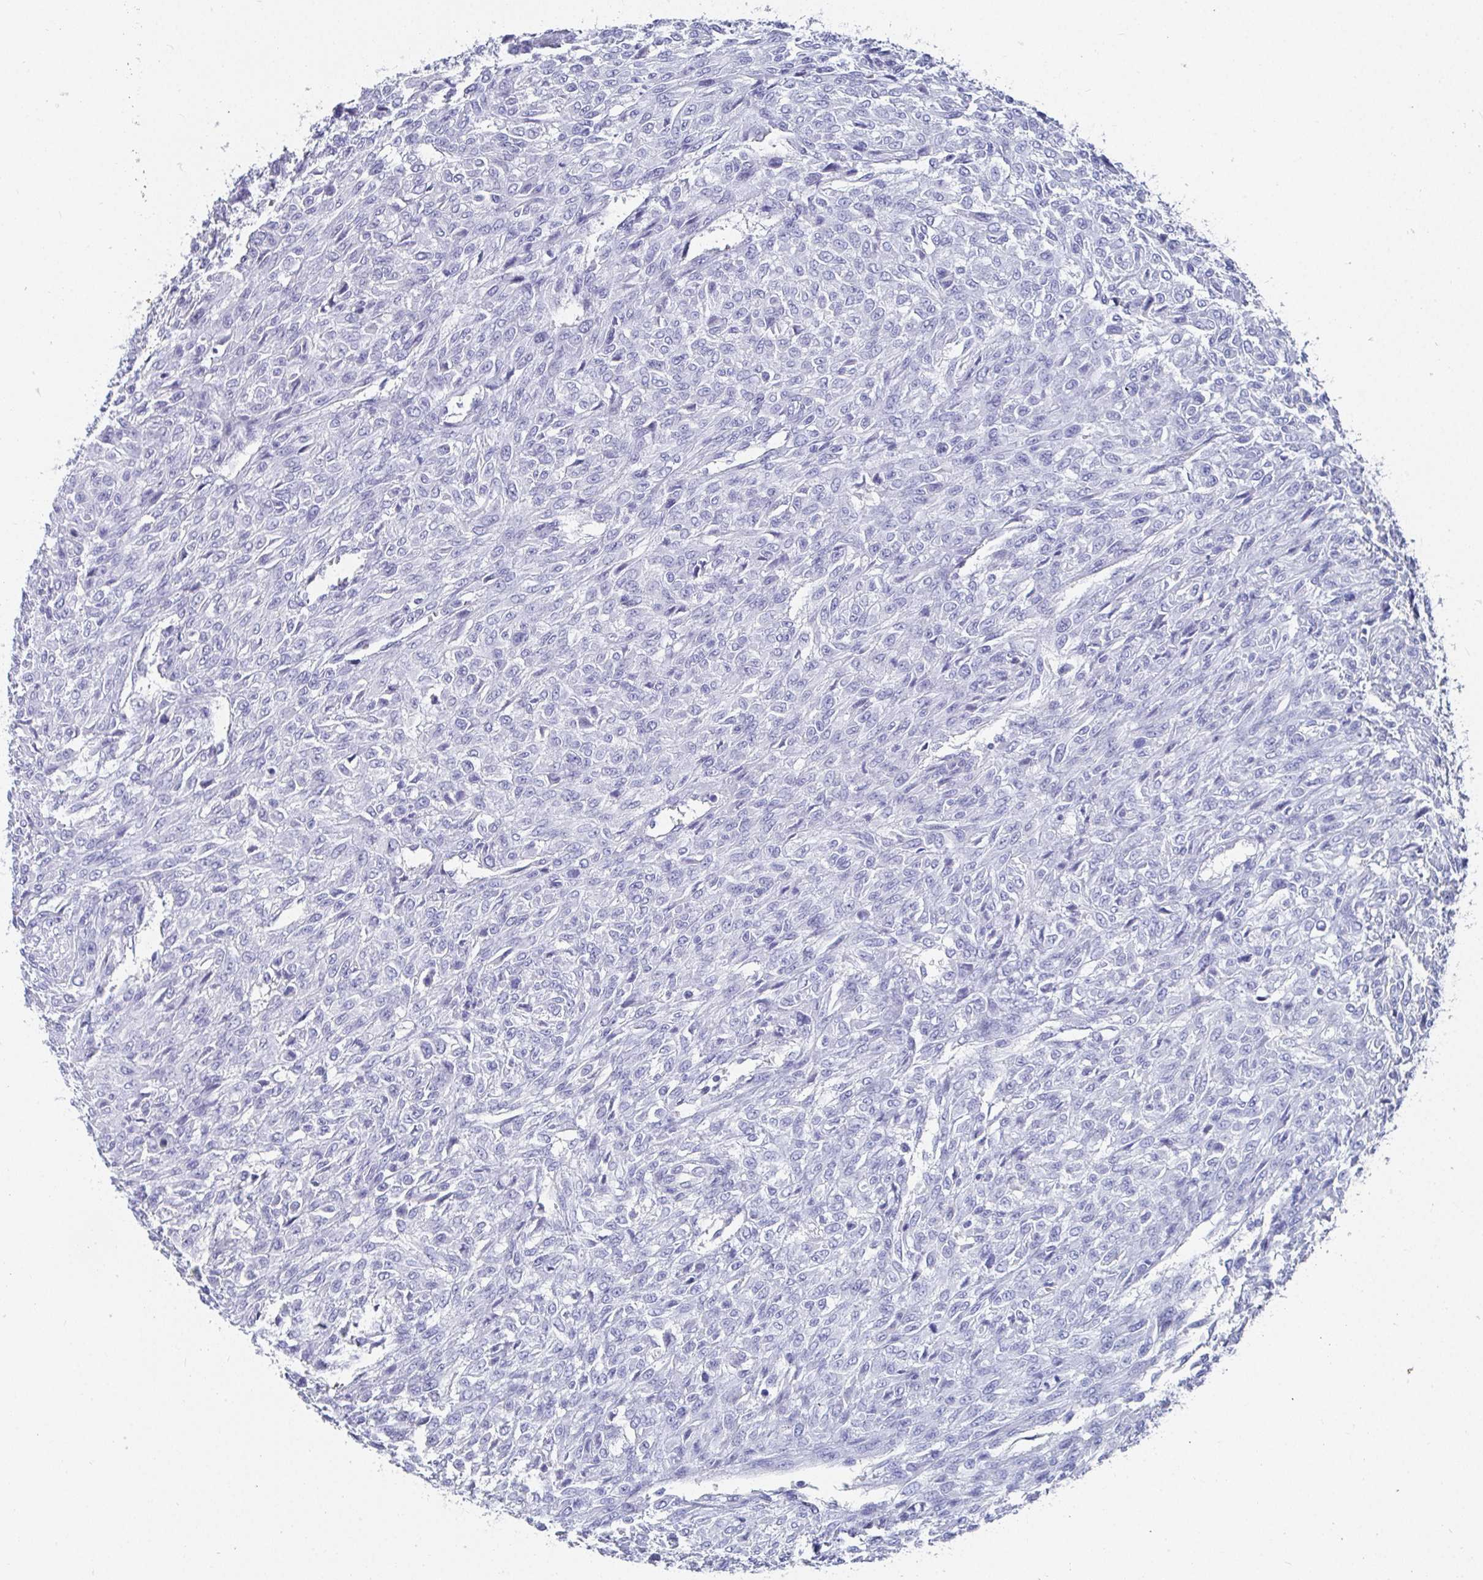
{"staining": {"intensity": "negative", "quantity": "none", "location": "none"}, "tissue": "renal cancer", "cell_type": "Tumor cells", "image_type": "cancer", "snomed": [{"axis": "morphology", "description": "Adenocarcinoma, NOS"}, {"axis": "topography", "description": "Kidney"}], "caption": "Immunohistochemistry (IHC) micrograph of neoplastic tissue: adenocarcinoma (renal) stained with DAB (3,3'-diaminobenzidine) shows no significant protein positivity in tumor cells.", "gene": "GRIA1", "patient": {"sex": "male", "age": 58}}